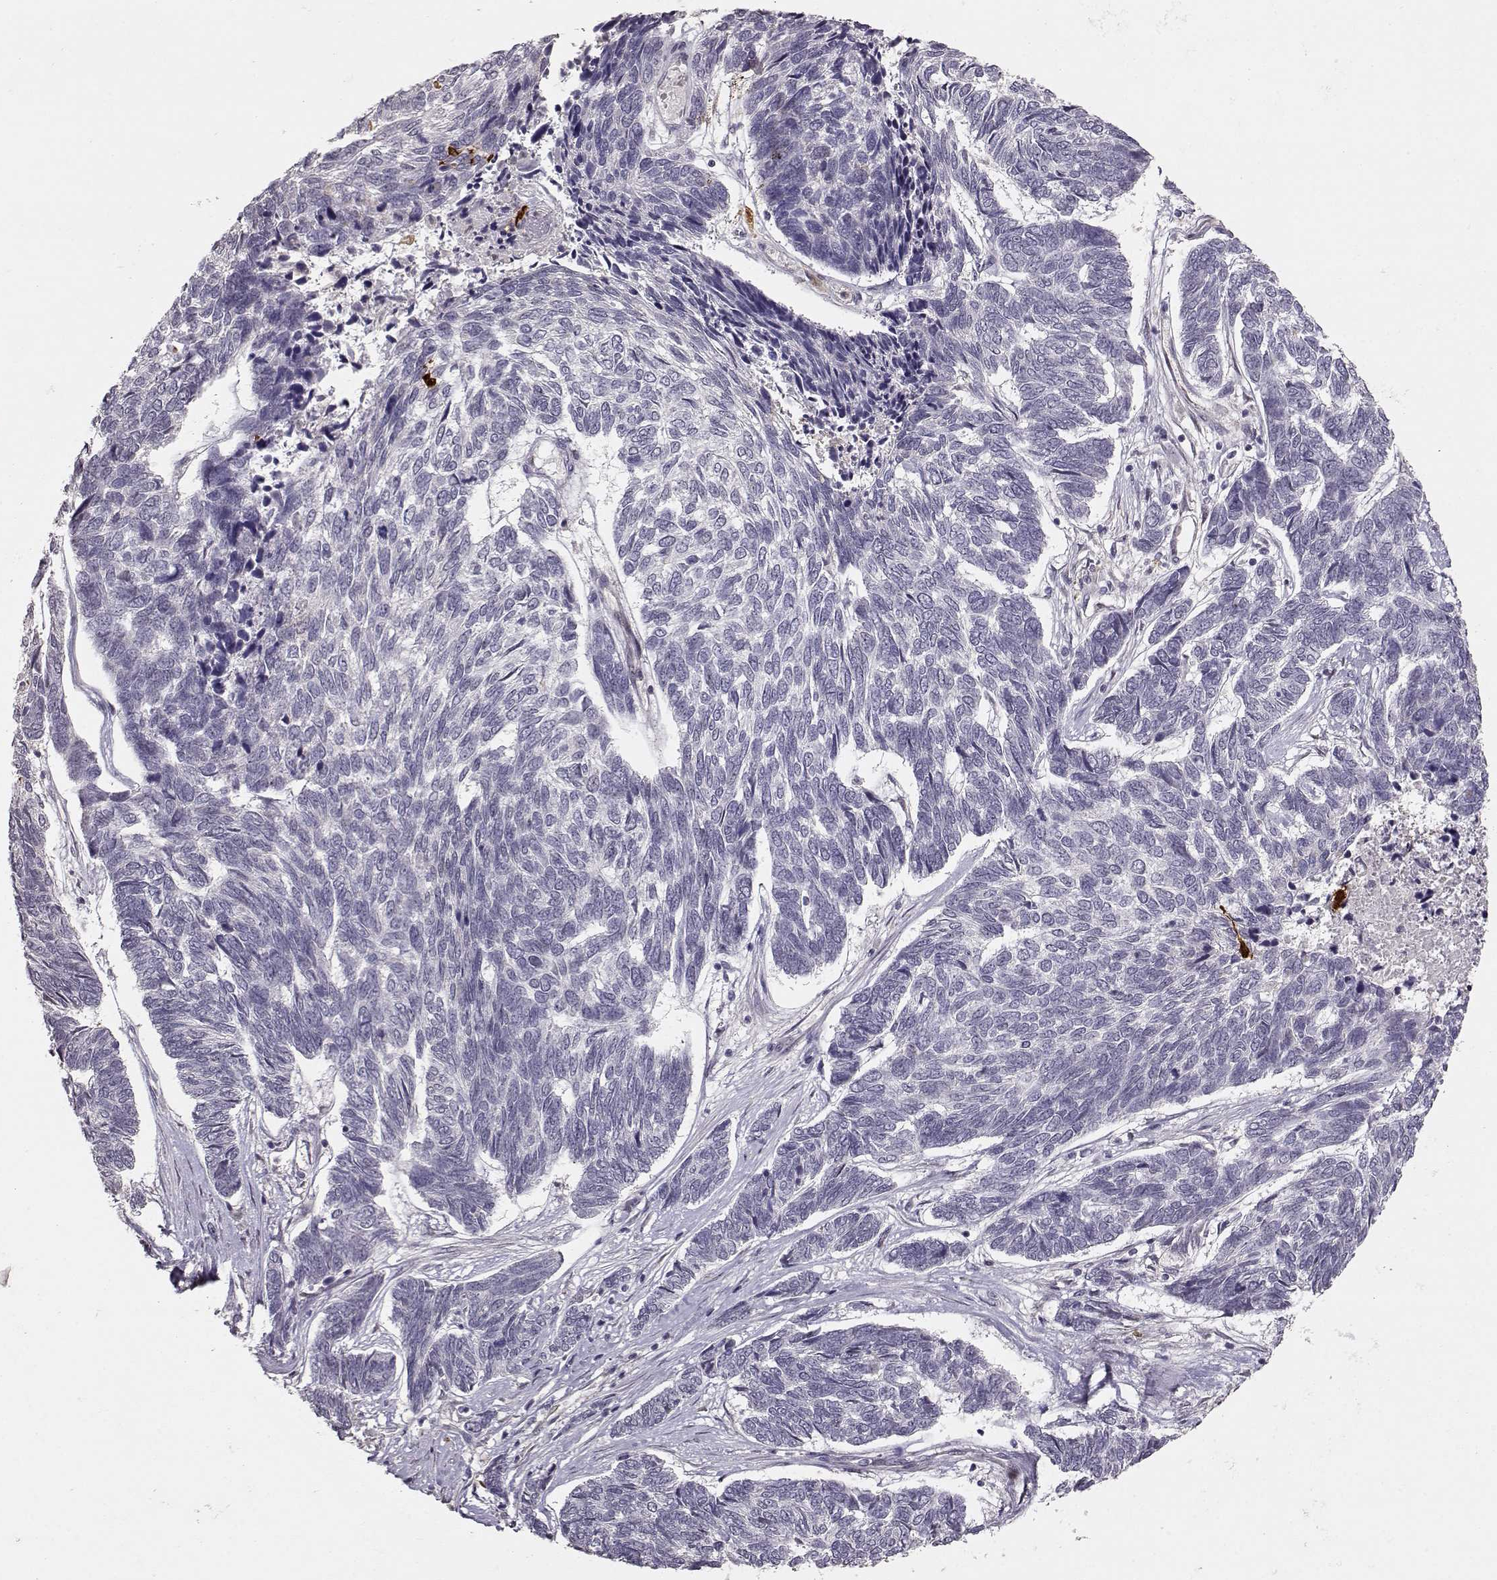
{"staining": {"intensity": "negative", "quantity": "none", "location": "none"}, "tissue": "skin cancer", "cell_type": "Tumor cells", "image_type": "cancer", "snomed": [{"axis": "morphology", "description": "Basal cell carcinoma"}, {"axis": "topography", "description": "Skin"}], "caption": "Protein analysis of skin cancer (basal cell carcinoma) reveals no significant positivity in tumor cells.", "gene": "S100B", "patient": {"sex": "female", "age": 65}}